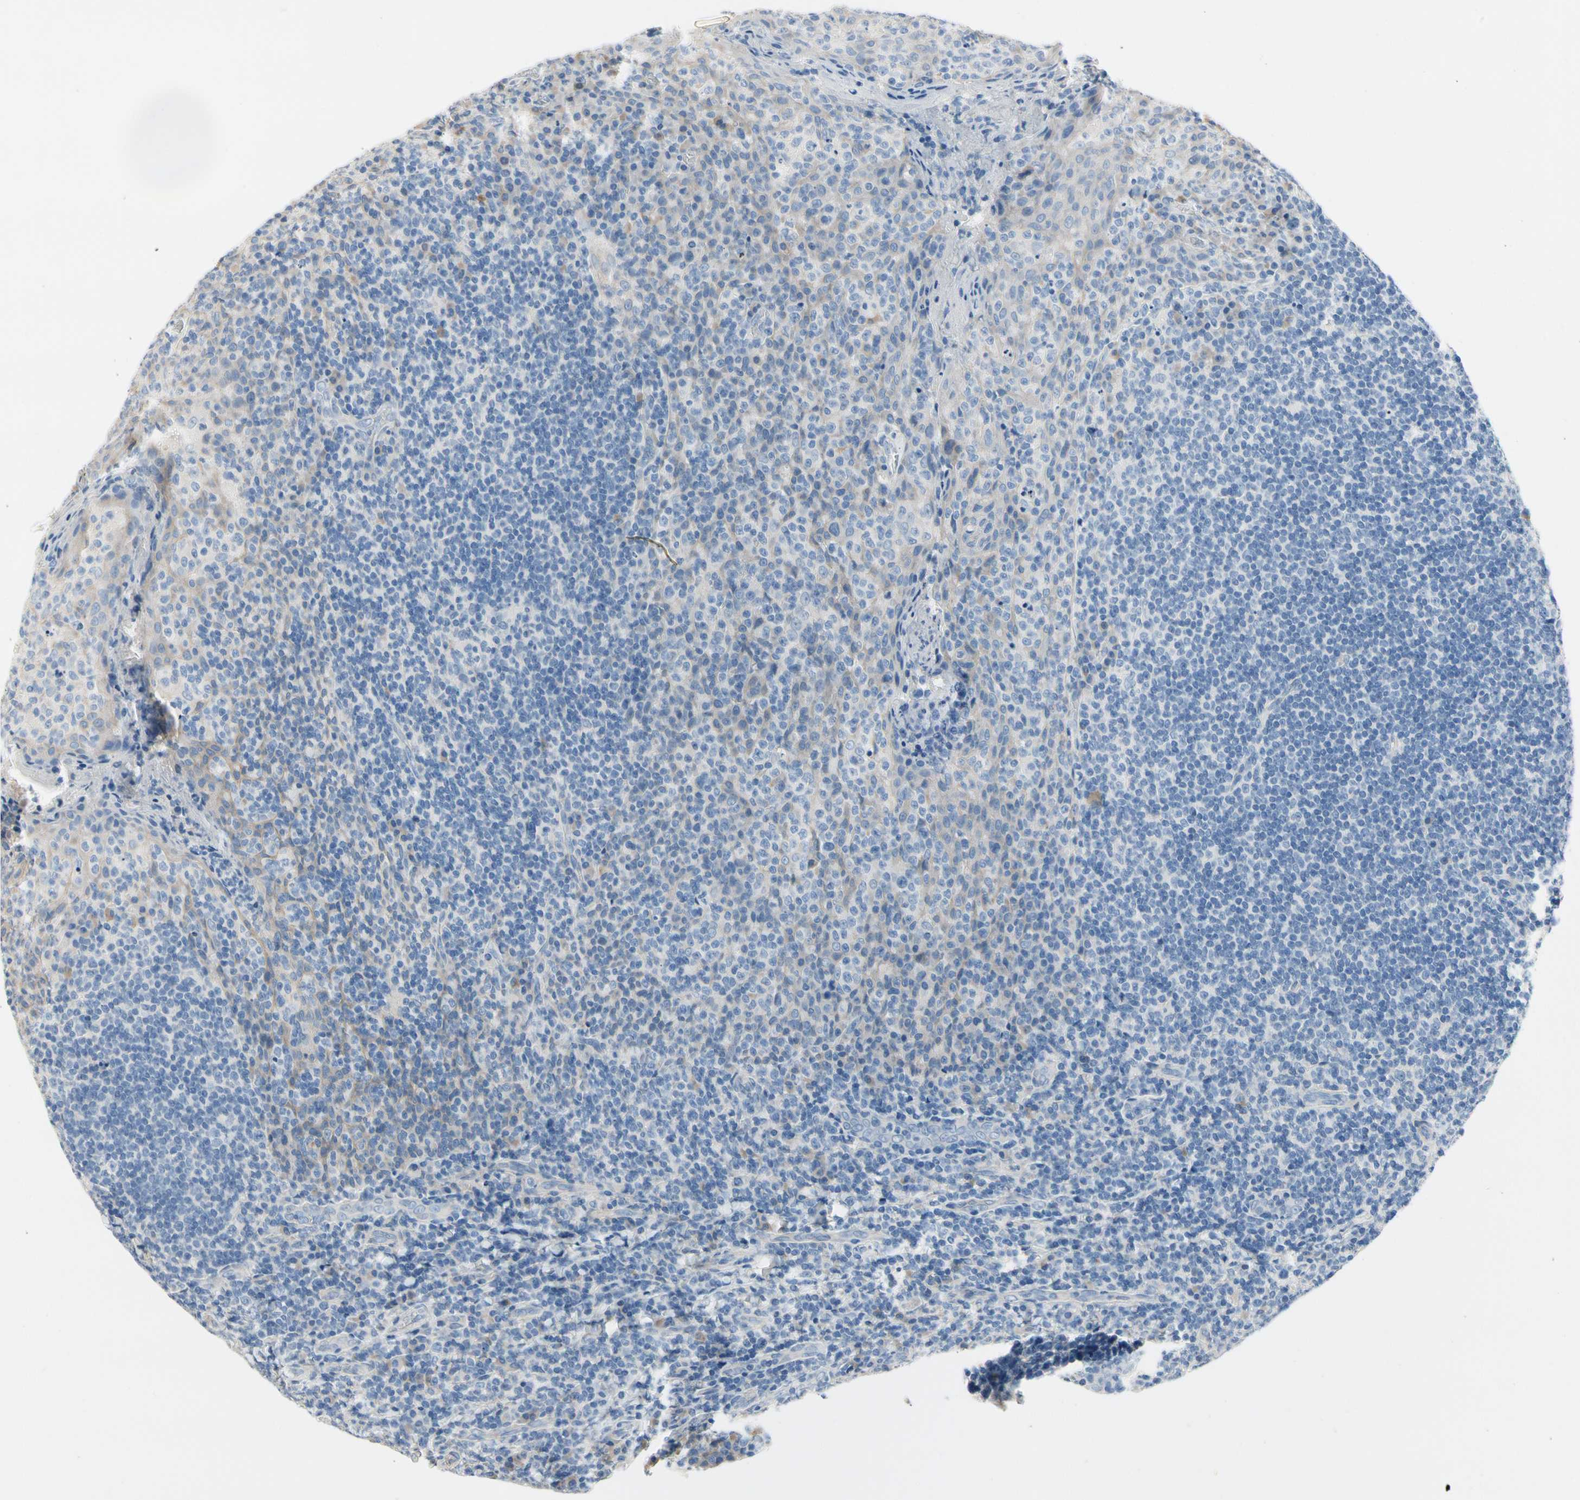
{"staining": {"intensity": "negative", "quantity": "none", "location": "none"}, "tissue": "tonsil", "cell_type": "Germinal center cells", "image_type": "normal", "snomed": [{"axis": "morphology", "description": "Normal tissue, NOS"}, {"axis": "topography", "description": "Tonsil"}], "caption": "Germinal center cells show no significant protein staining in benign tonsil. (DAB immunohistochemistry, high magnification).", "gene": "CA14", "patient": {"sex": "male", "age": 17}}